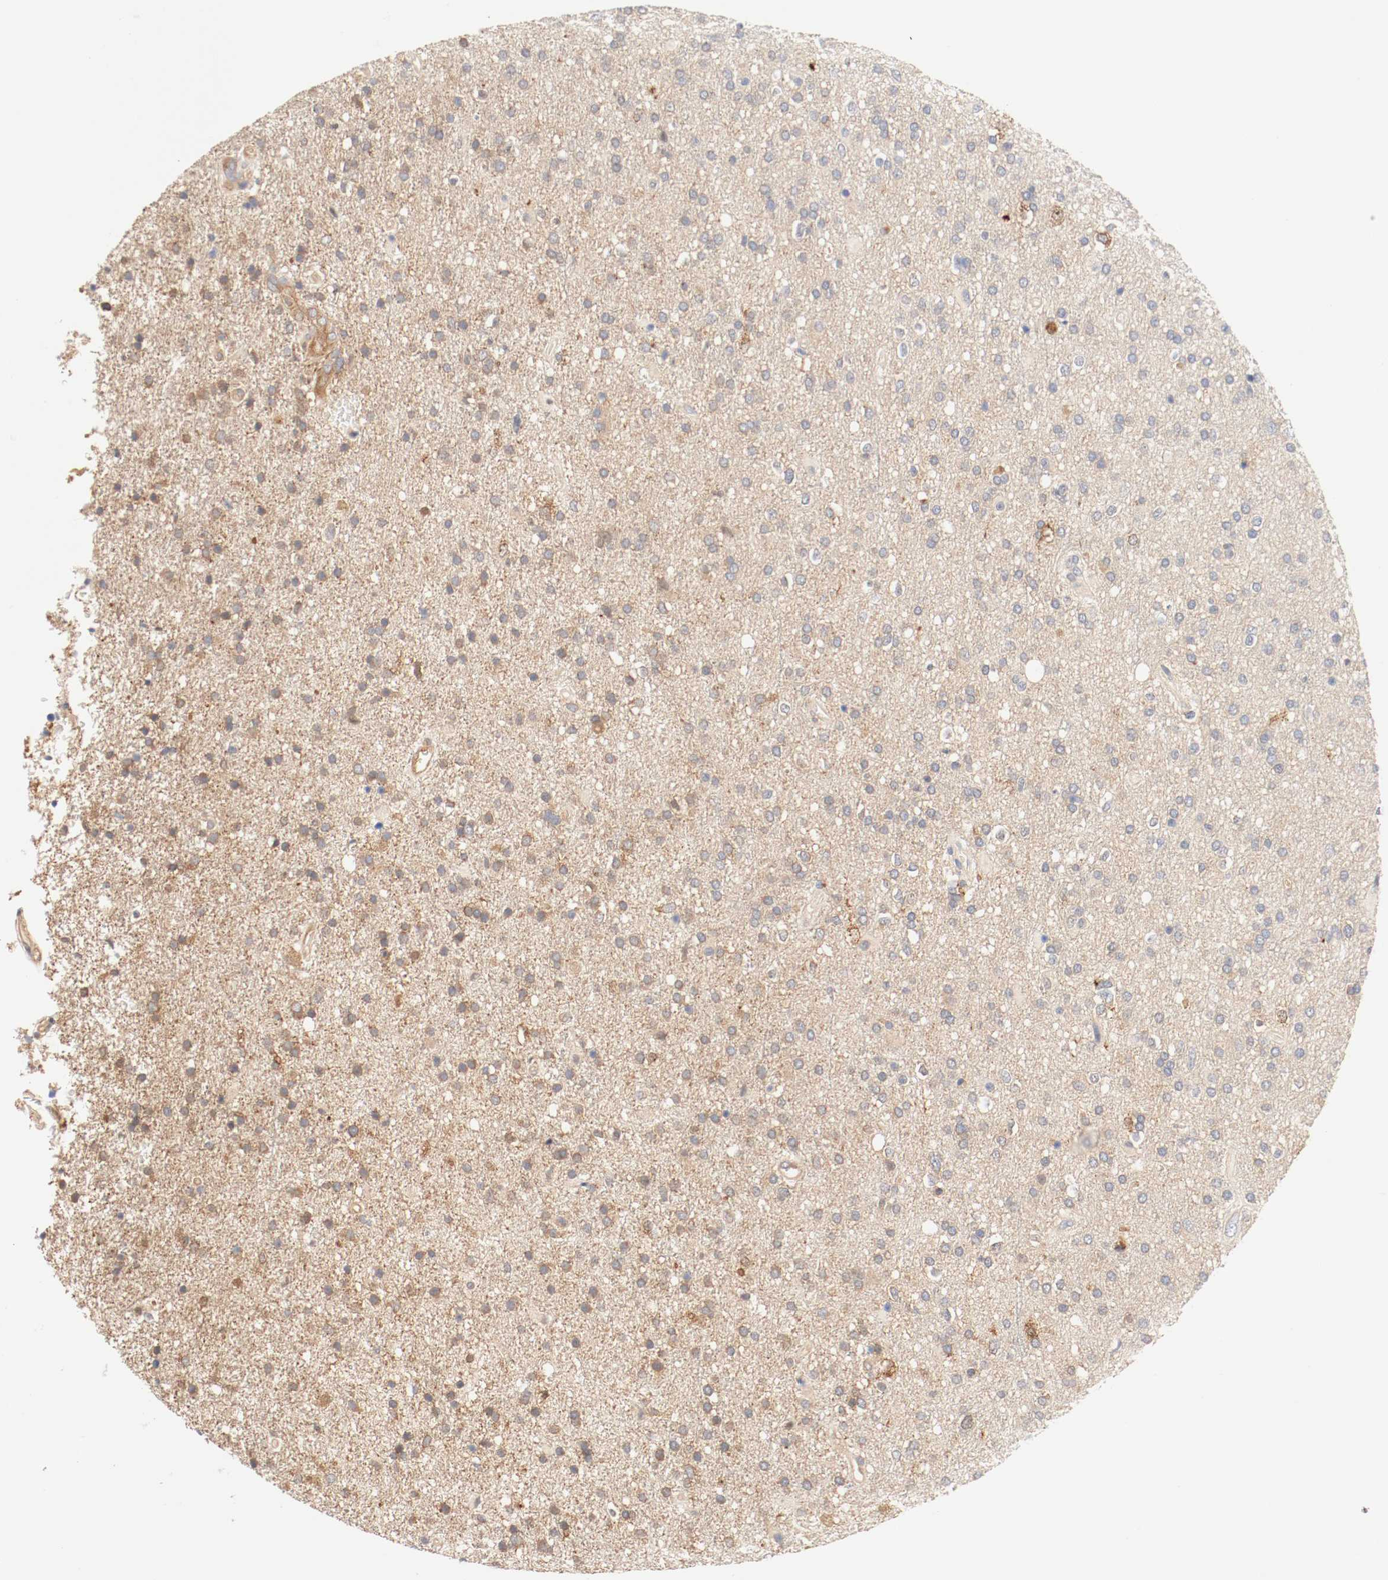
{"staining": {"intensity": "moderate", "quantity": ">75%", "location": "cytoplasmic/membranous"}, "tissue": "glioma", "cell_type": "Tumor cells", "image_type": "cancer", "snomed": [{"axis": "morphology", "description": "Glioma, malignant, High grade"}, {"axis": "topography", "description": "Brain"}], "caption": "Immunohistochemical staining of human malignant glioma (high-grade) demonstrates moderate cytoplasmic/membranous protein staining in approximately >75% of tumor cells. (Stains: DAB in brown, nuclei in blue, Microscopy: brightfield microscopy at high magnification).", "gene": "GIT1", "patient": {"sex": "male", "age": 33}}